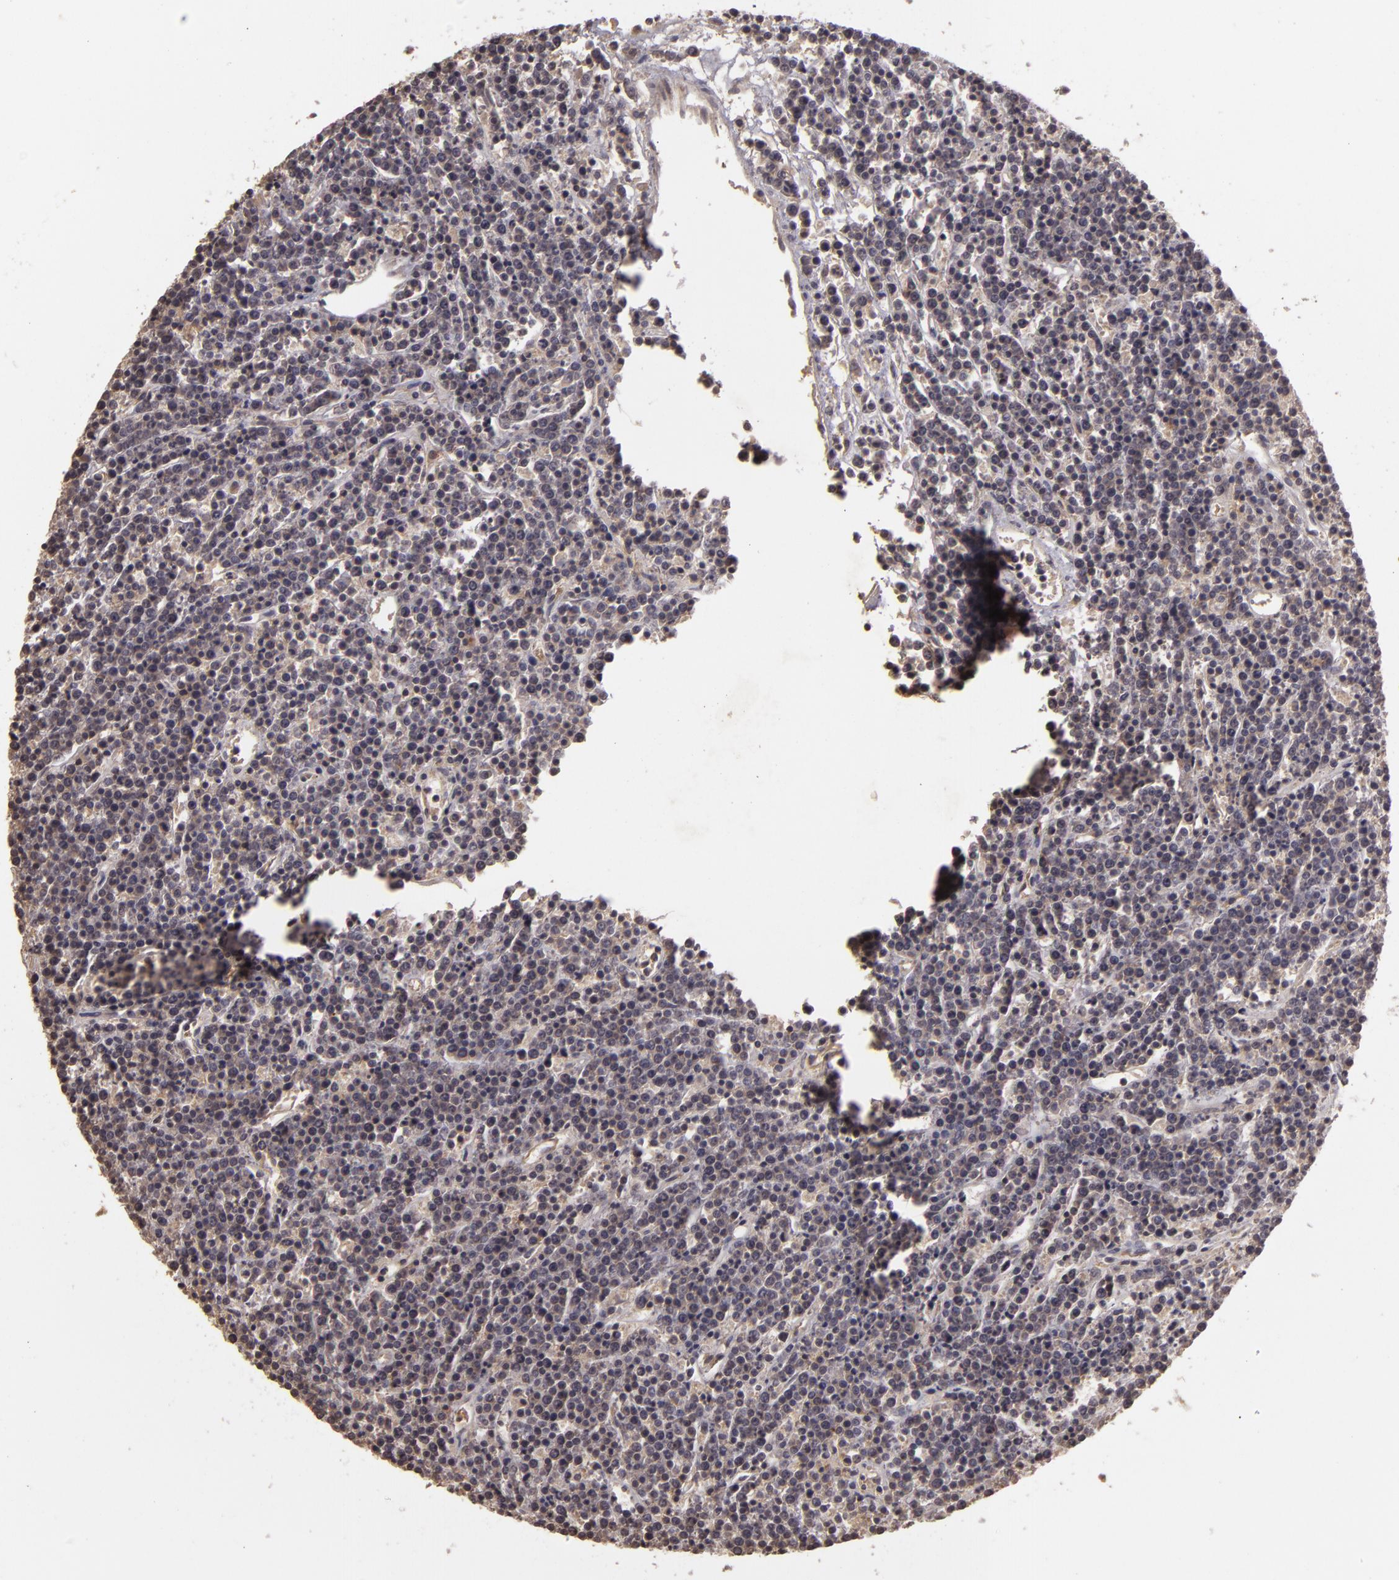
{"staining": {"intensity": "weak", "quantity": ">75%", "location": "cytoplasmic/membranous"}, "tissue": "lymphoma", "cell_type": "Tumor cells", "image_type": "cancer", "snomed": [{"axis": "morphology", "description": "Malignant lymphoma, non-Hodgkin's type, High grade"}, {"axis": "topography", "description": "Ovary"}], "caption": "Immunohistochemical staining of high-grade malignant lymphoma, non-Hodgkin's type reveals low levels of weak cytoplasmic/membranous staining in about >75% of tumor cells. Immunohistochemistry (ihc) stains the protein of interest in brown and the nuclei are stained blue.", "gene": "HRAS", "patient": {"sex": "female", "age": 56}}